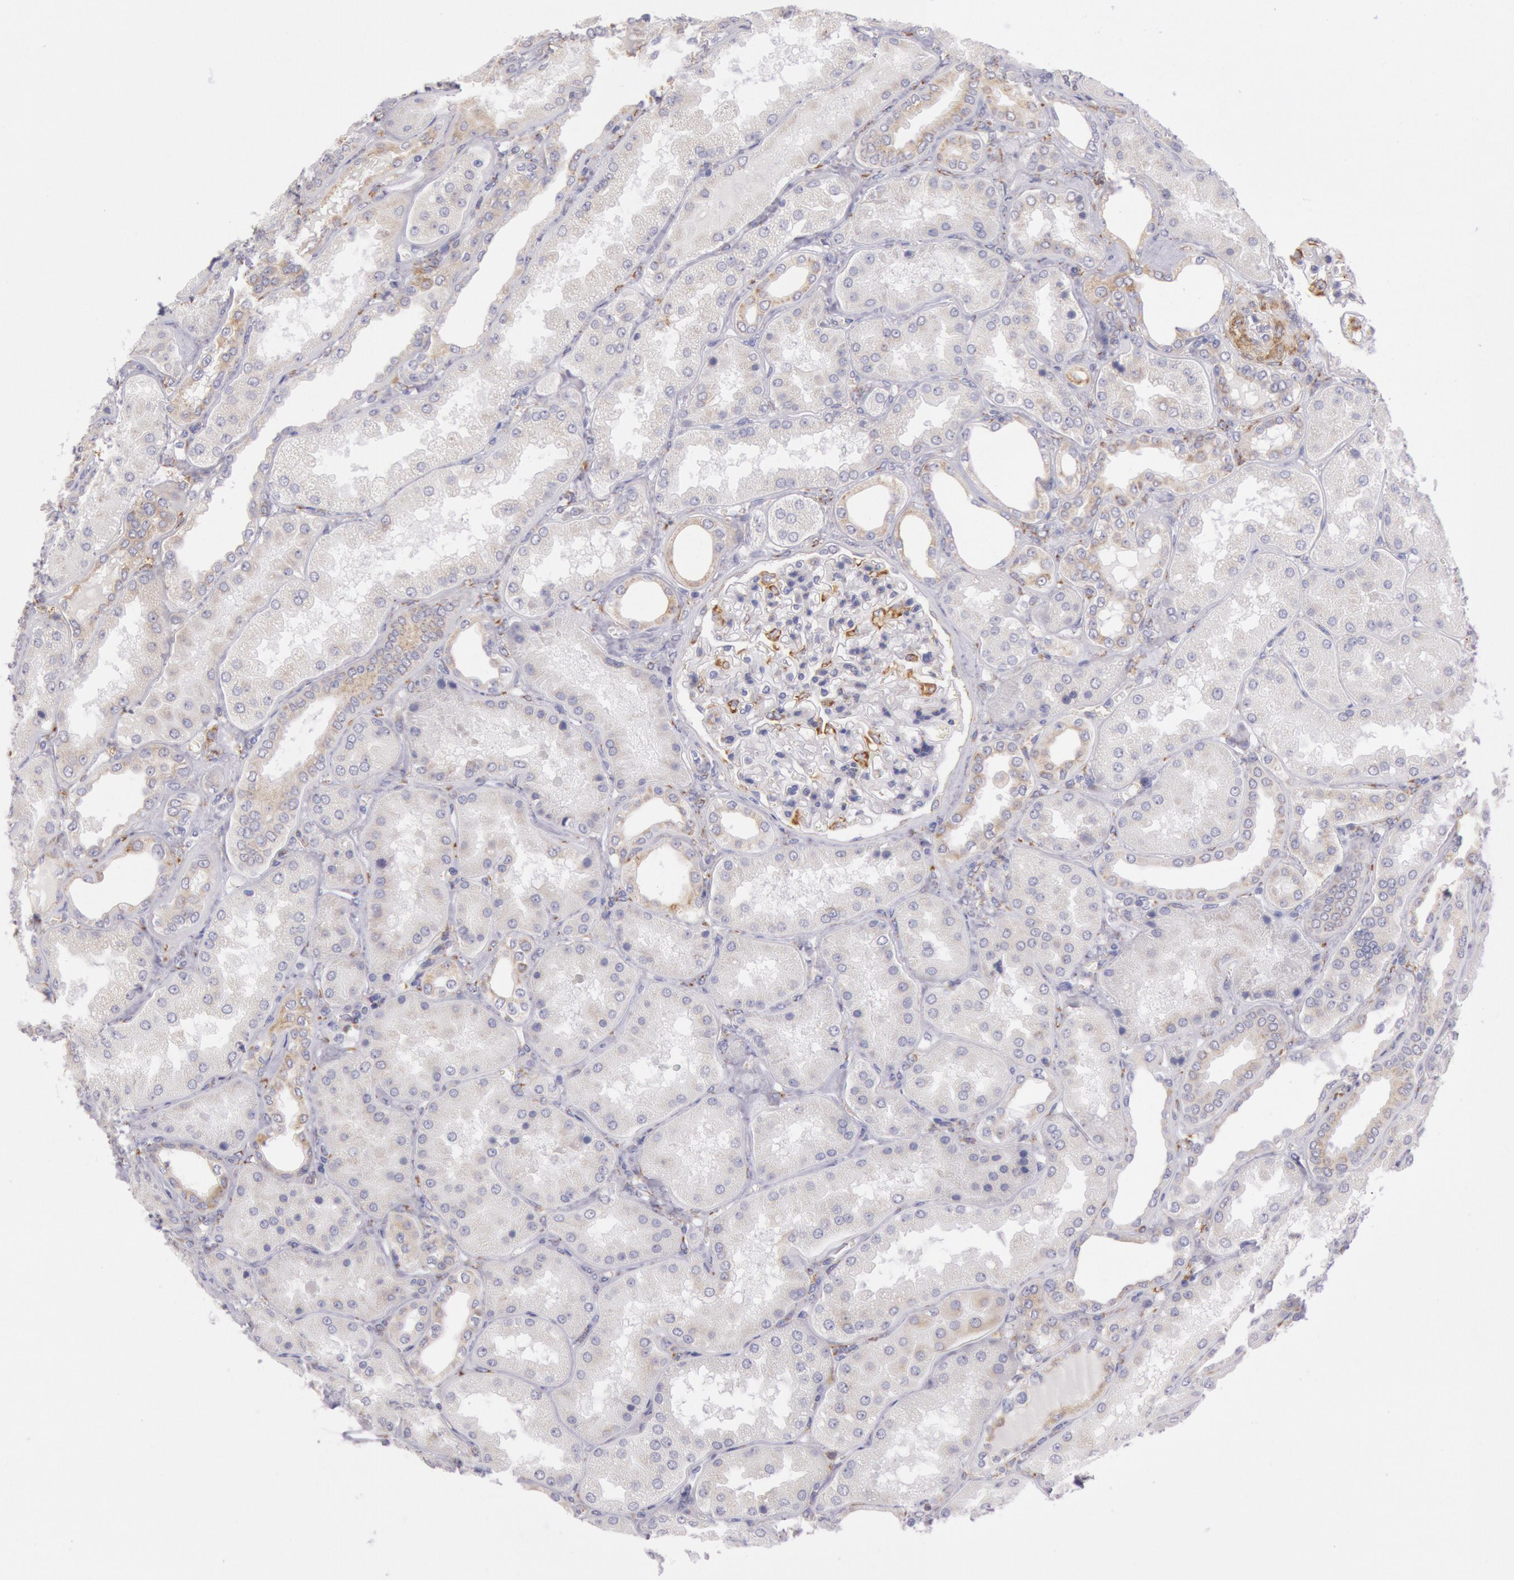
{"staining": {"intensity": "strong", "quantity": "<25%", "location": "cytoplasmic/membranous"}, "tissue": "kidney", "cell_type": "Cells in glomeruli", "image_type": "normal", "snomed": [{"axis": "morphology", "description": "Normal tissue, NOS"}, {"axis": "topography", "description": "Kidney"}], "caption": "Immunohistochemical staining of unremarkable human kidney demonstrates medium levels of strong cytoplasmic/membranous positivity in about <25% of cells in glomeruli.", "gene": "CIDEB", "patient": {"sex": "female", "age": 56}}